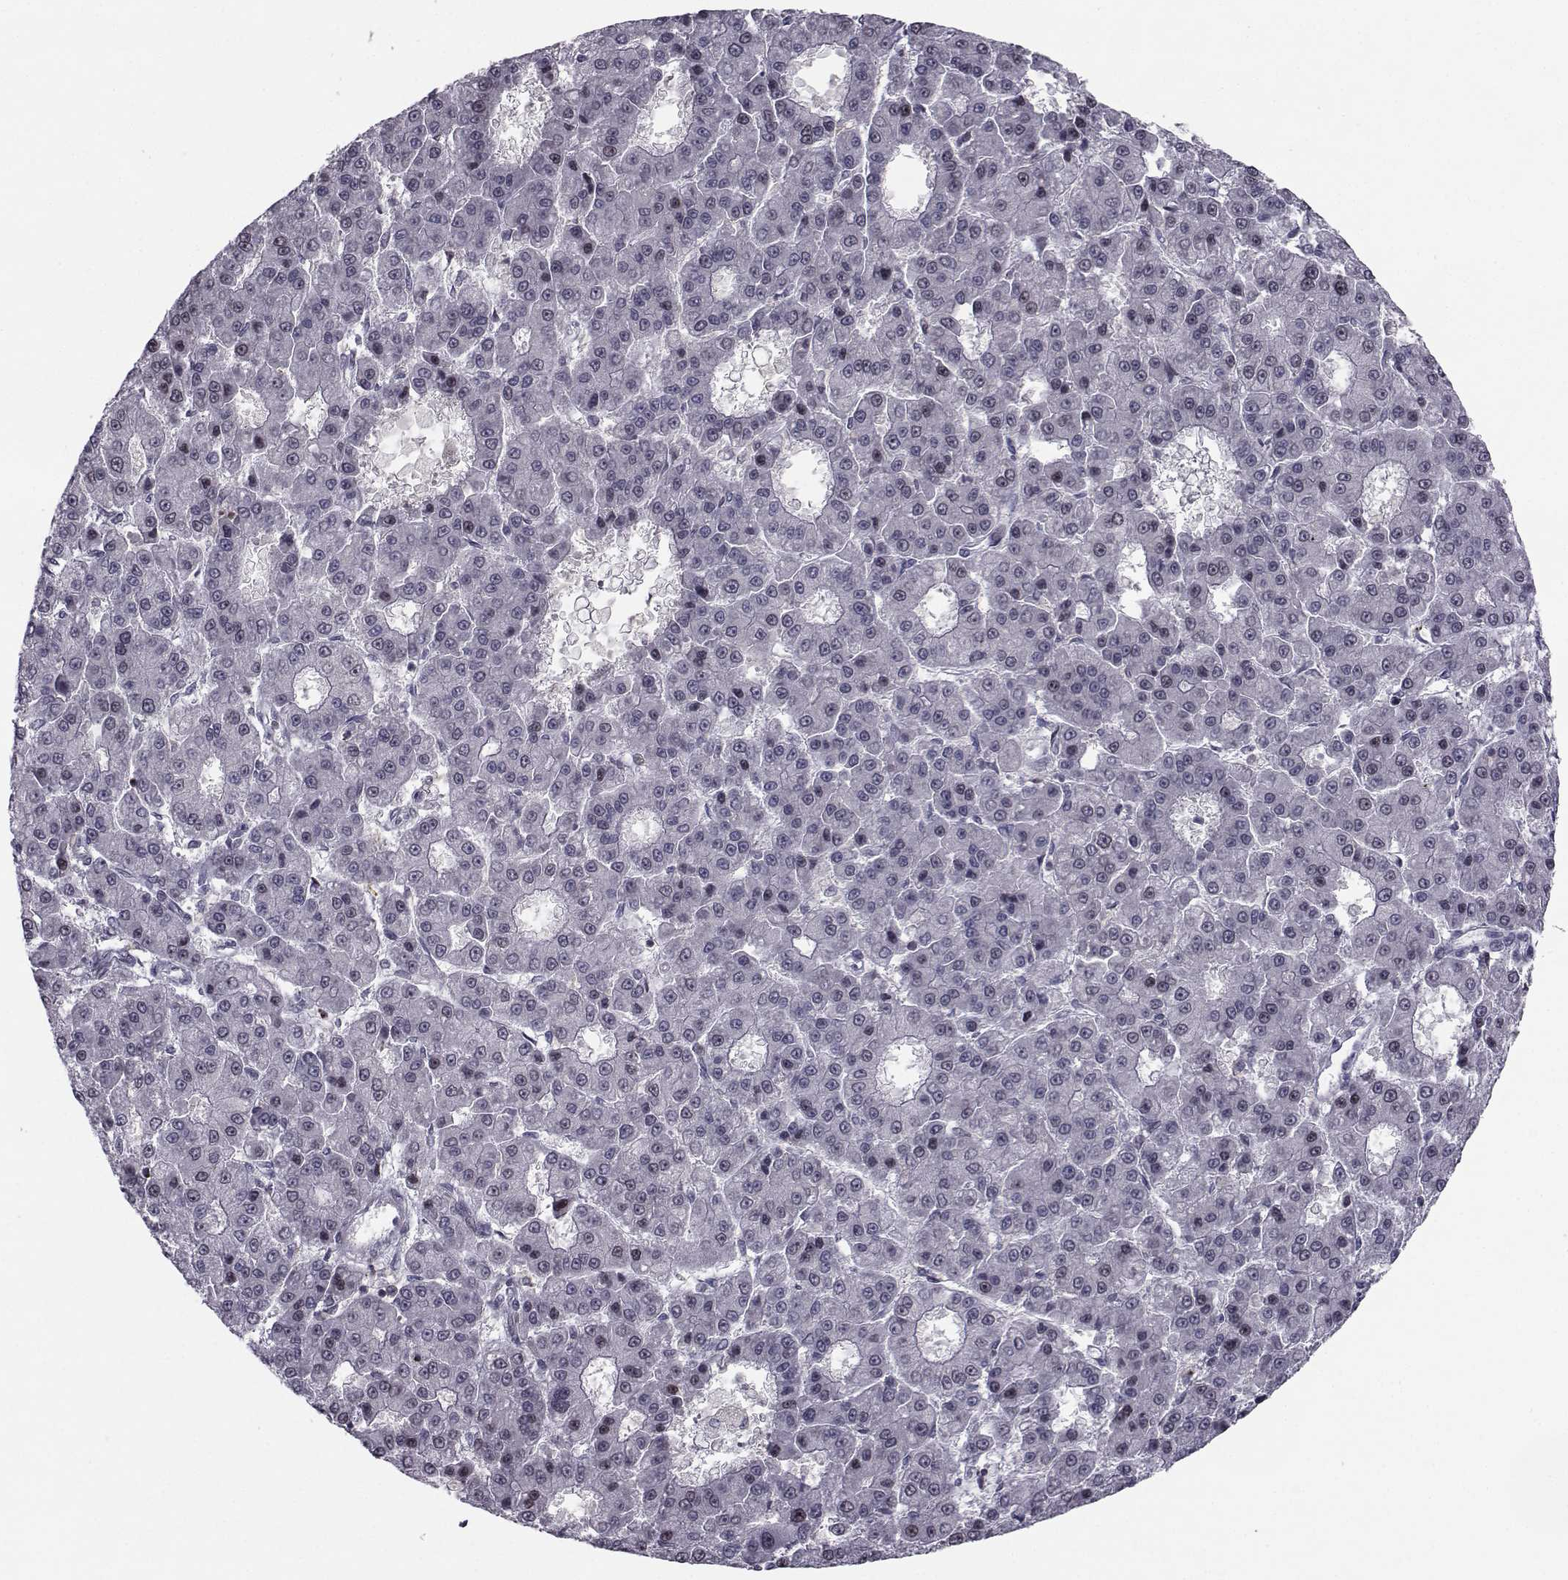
{"staining": {"intensity": "negative", "quantity": "none", "location": "none"}, "tissue": "liver cancer", "cell_type": "Tumor cells", "image_type": "cancer", "snomed": [{"axis": "morphology", "description": "Carcinoma, Hepatocellular, NOS"}, {"axis": "topography", "description": "Liver"}], "caption": "Tumor cells are negative for brown protein staining in hepatocellular carcinoma (liver). The staining is performed using DAB brown chromogen with nuclei counter-stained in using hematoxylin.", "gene": "PCP4L1", "patient": {"sex": "male", "age": 70}}